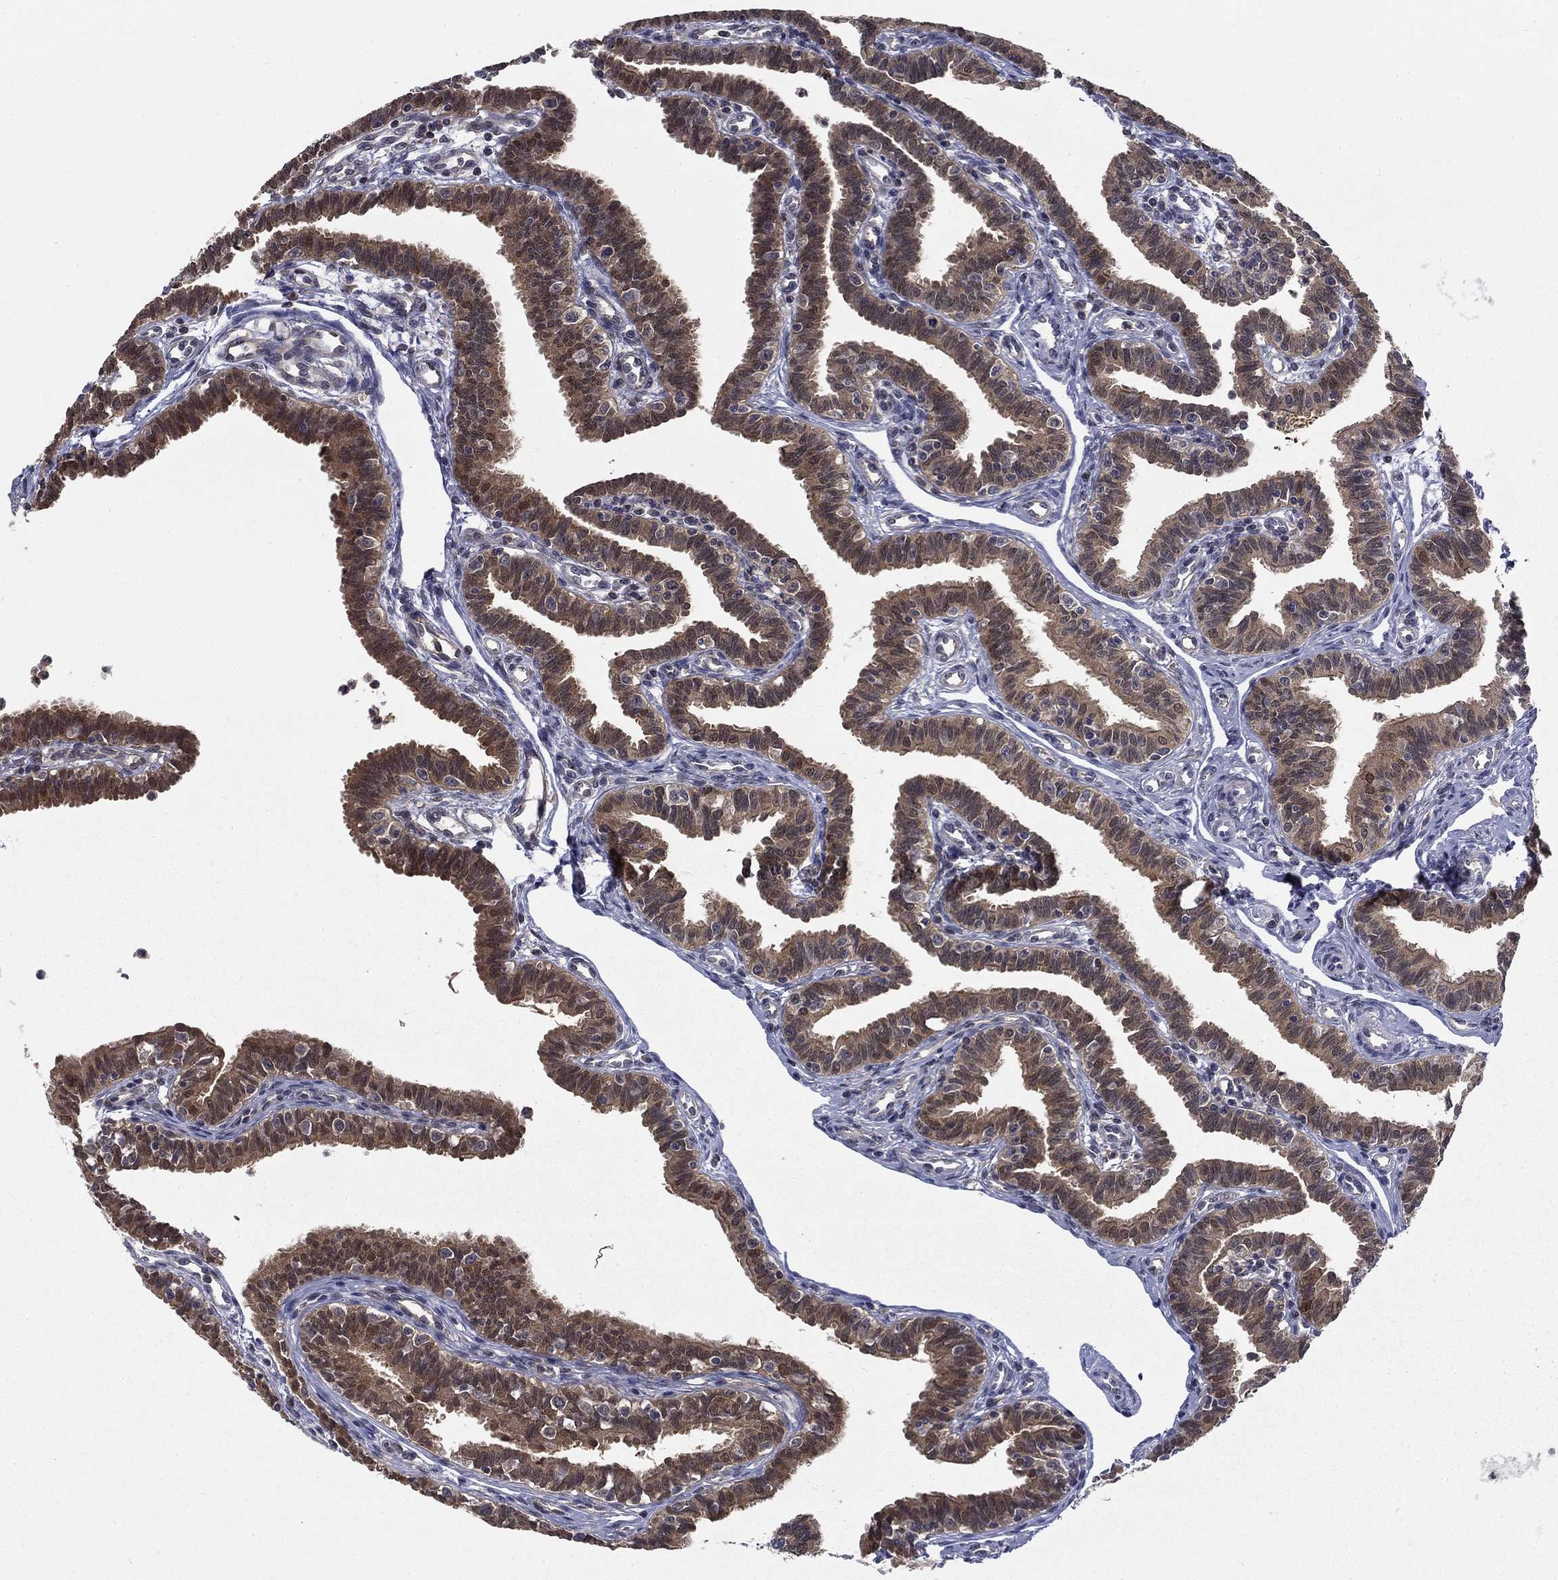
{"staining": {"intensity": "moderate", "quantity": ">75%", "location": "cytoplasmic/membranous"}, "tissue": "fallopian tube", "cell_type": "Glandular cells", "image_type": "normal", "snomed": [{"axis": "morphology", "description": "Normal tissue, NOS"}, {"axis": "topography", "description": "Fallopian tube"}], "caption": "Brown immunohistochemical staining in benign human fallopian tube demonstrates moderate cytoplasmic/membranous staining in about >75% of glandular cells. The staining was performed using DAB (3,3'-diaminobenzidine) to visualize the protein expression in brown, while the nuclei were stained in blue with hematoxylin (Magnification: 20x).", "gene": "NIT2", "patient": {"sex": "female", "age": 36}}